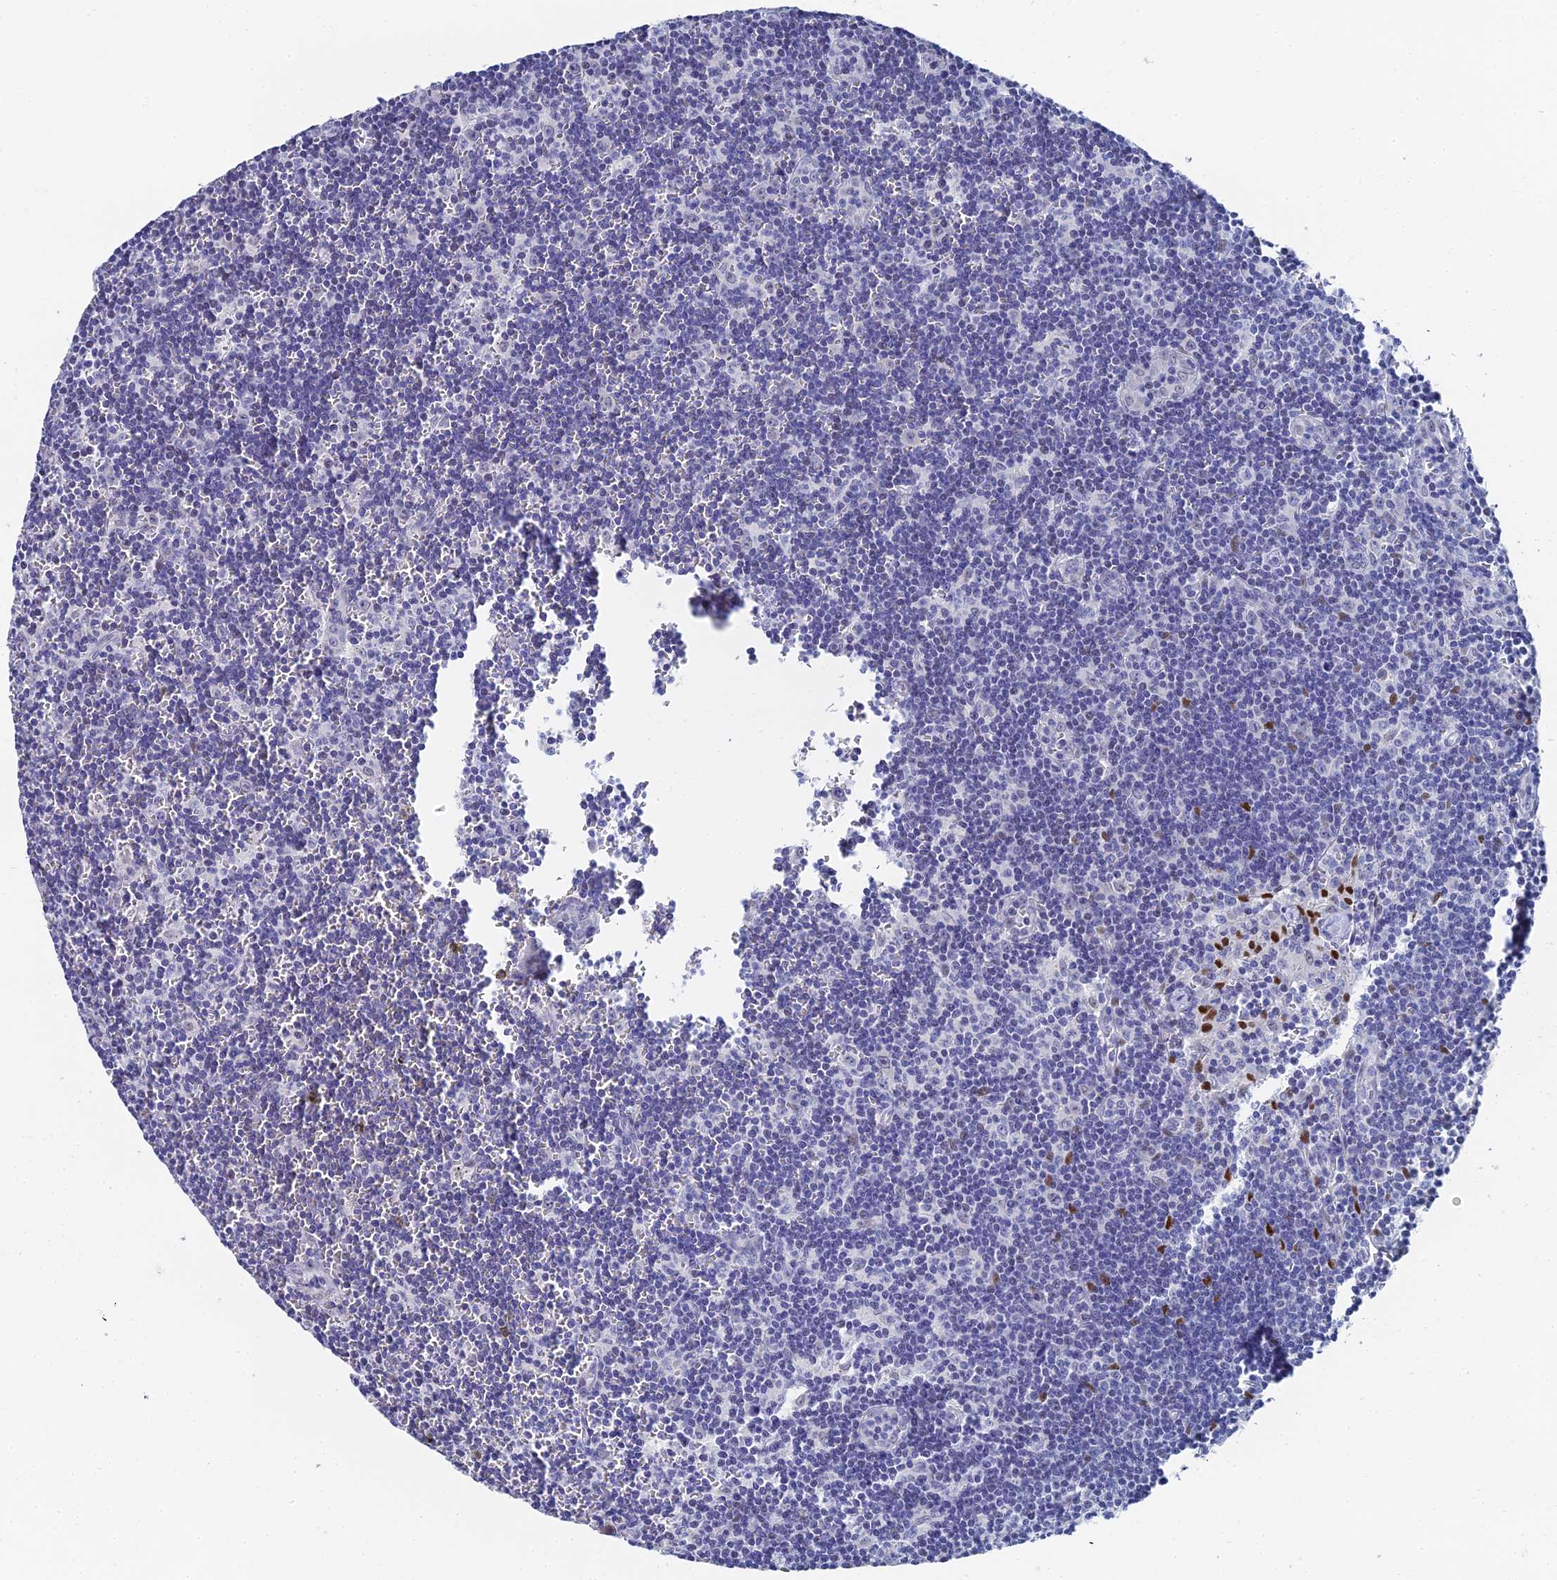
{"staining": {"intensity": "moderate", "quantity": "<25%", "location": "nuclear"}, "tissue": "lymph node", "cell_type": "Non-germinal center cells", "image_type": "normal", "snomed": [{"axis": "morphology", "description": "Normal tissue, NOS"}, {"axis": "topography", "description": "Lymph node"}], "caption": "The image reveals immunohistochemical staining of benign lymph node. There is moderate nuclear expression is seen in approximately <25% of non-germinal center cells.", "gene": "OCM2", "patient": {"sex": "female", "age": 32}}